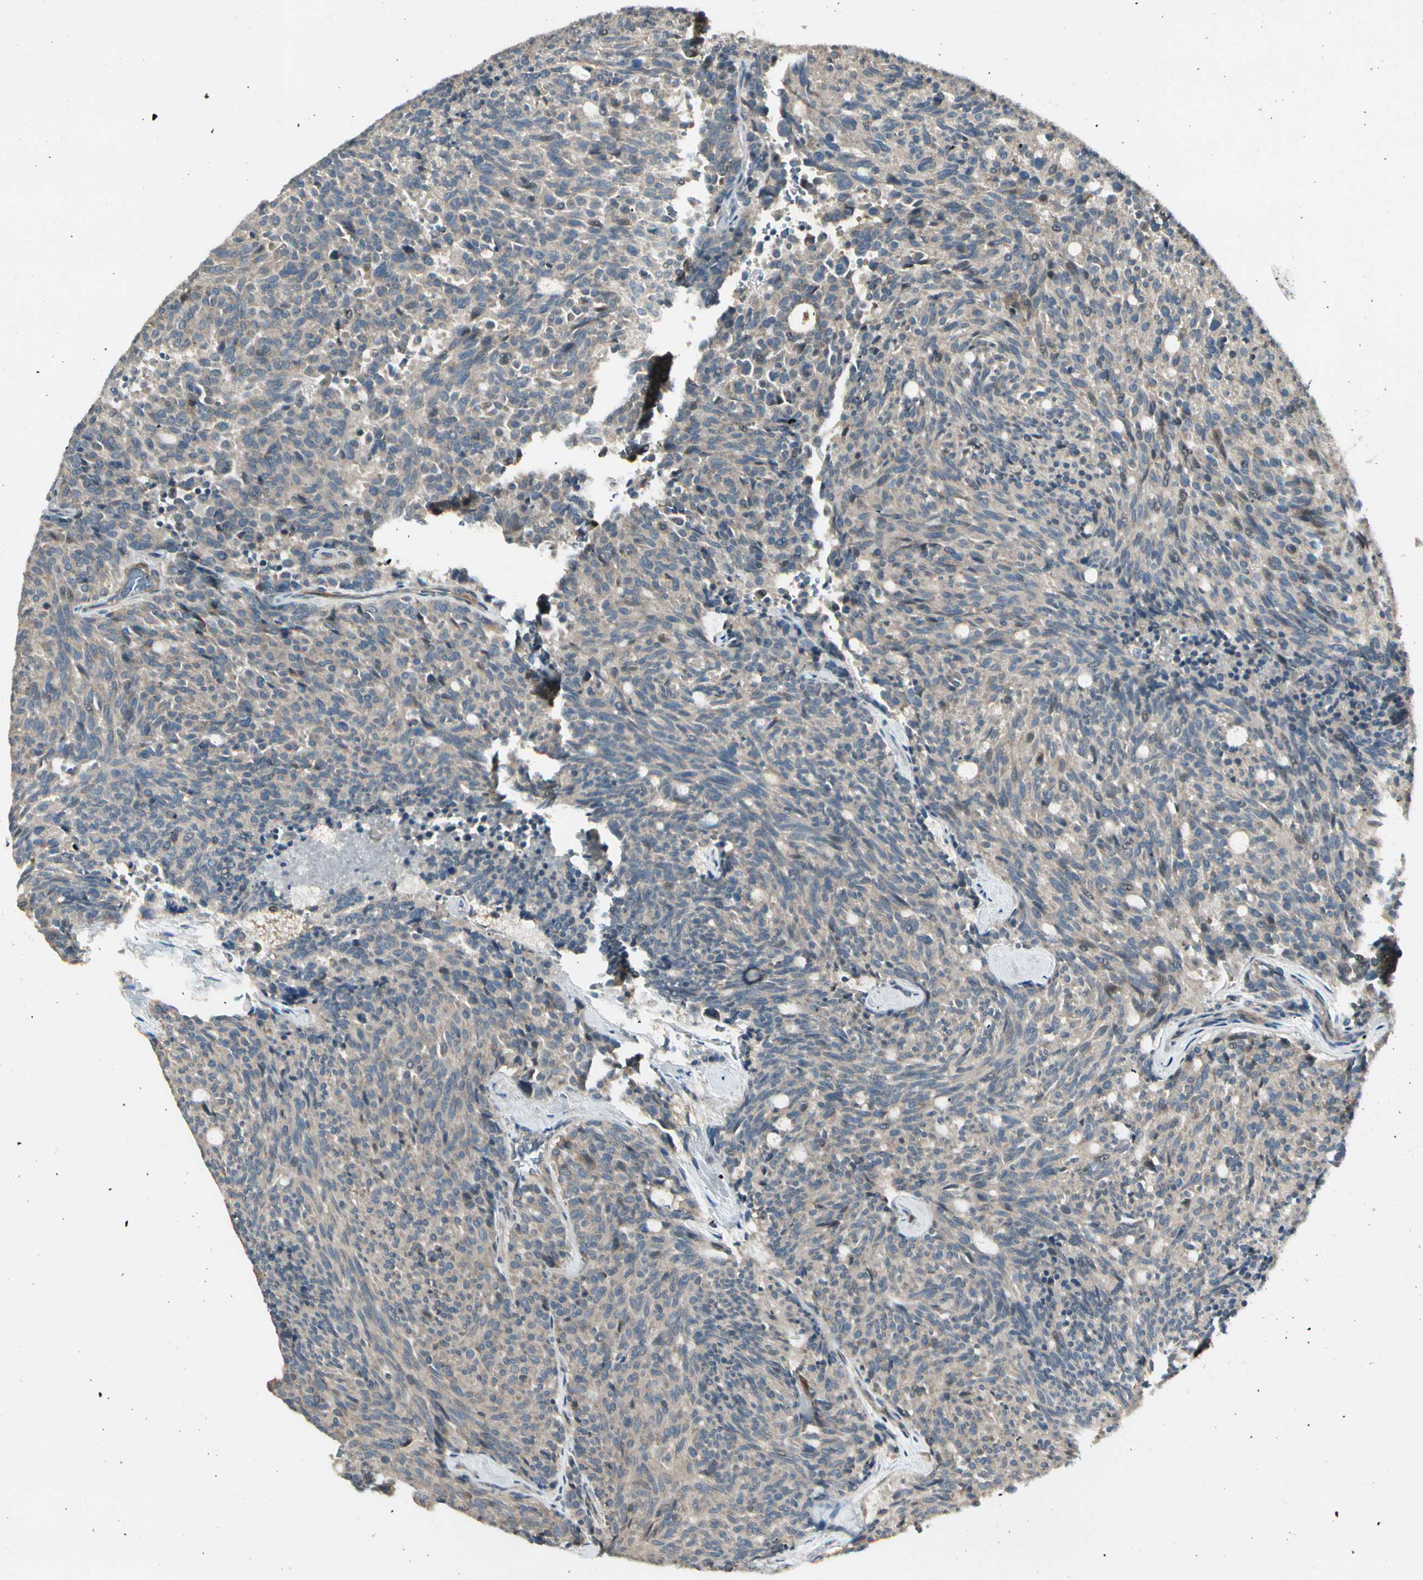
{"staining": {"intensity": "weak", "quantity": ">75%", "location": "cytoplasmic/membranous"}, "tissue": "carcinoid", "cell_type": "Tumor cells", "image_type": "cancer", "snomed": [{"axis": "morphology", "description": "Carcinoid, malignant, NOS"}, {"axis": "topography", "description": "Pancreas"}], "caption": "Carcinoid (malignant) was stained to show a protein in brown. There is low levels of weak cytoplasmic/membranous positivity in about >75% of tumor cells.", "gene": "ACVR1", "patient": {"sex": "female", "age": 54}}